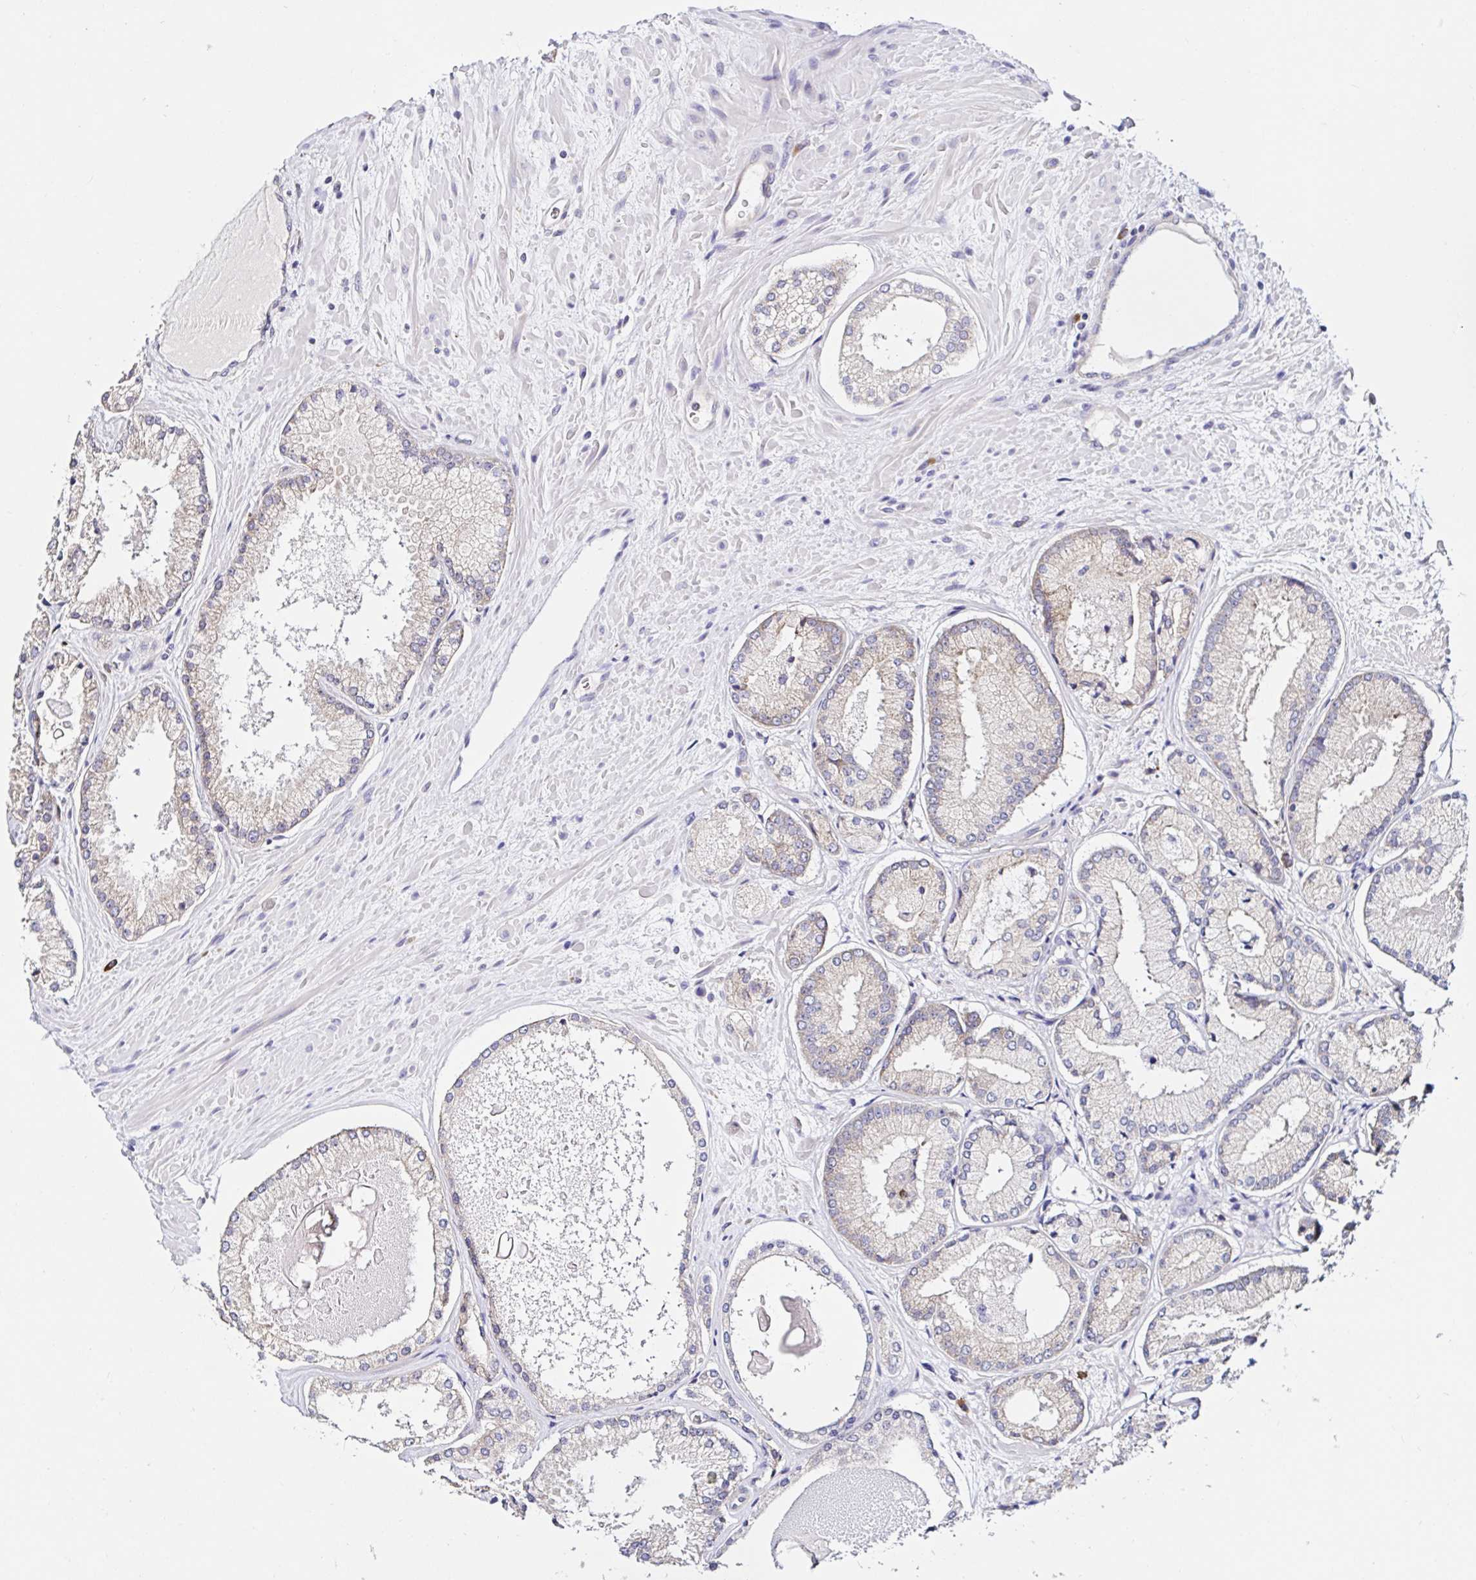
{"staining": {"intensity": "weak", "quantity": "25%-75%", "location": "cytoplasmic/membranous"}, "tissue": "prostate cancer", "cell_type": "Tumor cells", "image_type": "cancer", "snomed": [{"axis": "morphology", "description": "Adenocarcinoma, High grade"}, {"axis": "topography", "description": "Prostate"}], "caption": "Weak cytoplasmic/membranous protein staining is seen in approximately 25%-75% of tumor cells in prostate cancer (high-grade adenocarcinoma). Ihc stains the protein in brown and the nuclei are stained blue.", "gene": "VSIG2", "patient": {"sex": "male", "age": 73}}